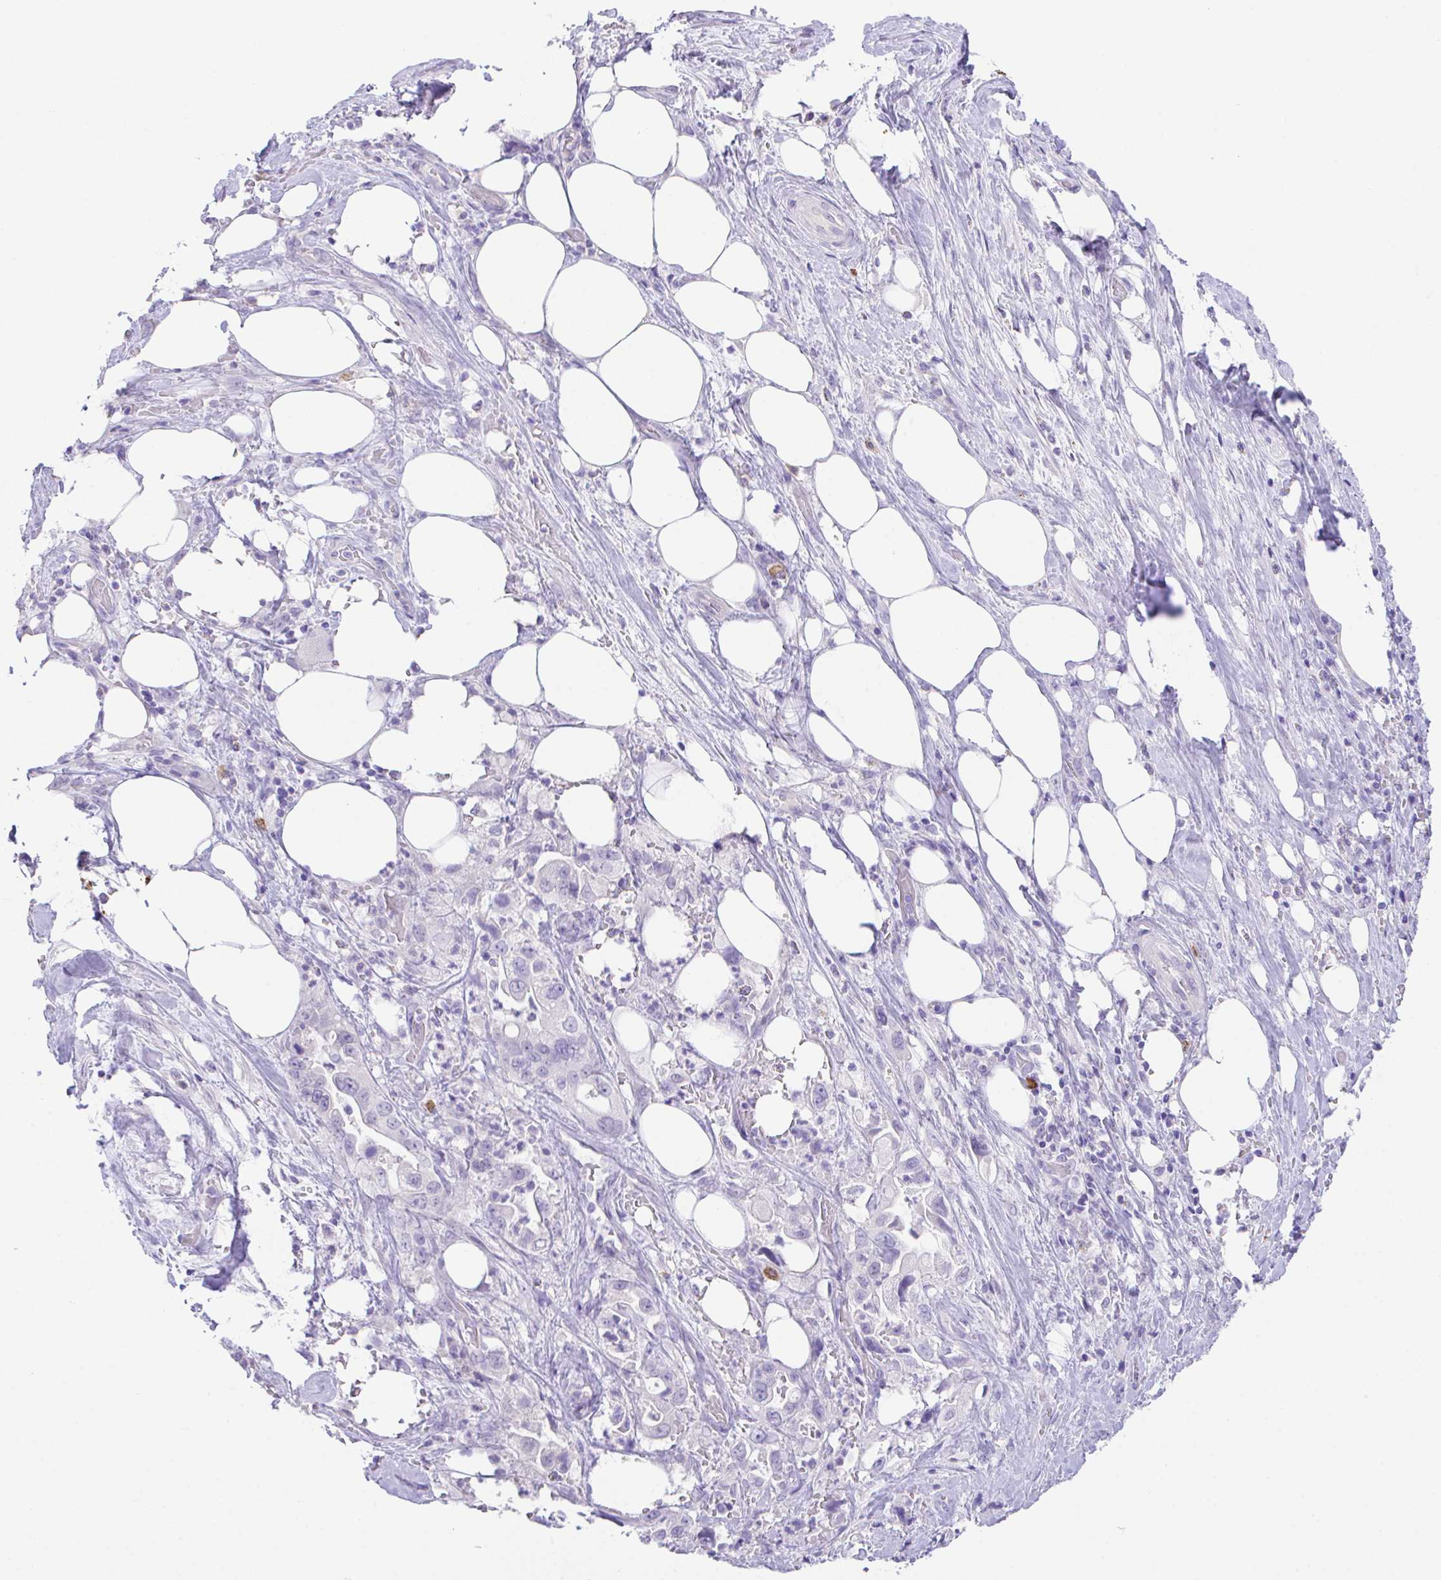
{"staining": {"intensity": "negative", "quantity": "none", "location": "none"}, "tissue": "pancreatic cancer", "cell_type": "Tumor cells", "image_type": "cancer", "snomed": [{"axis": "morphology", "description": "Adenocarcinoma, NOS"}, {"axis": "topography", "description": "Pancreas"}], "caption": "The immunohistochemistry (IHC) photomicrograph has no significant positivity in tumor cells of pancreatic adenocarcinoma tissue. (DAB immunohistochemistry visualized using brightfield microscopy, high magnification).", "gene": "HACD4", "patient": {"sex": "female", "age": 61}}